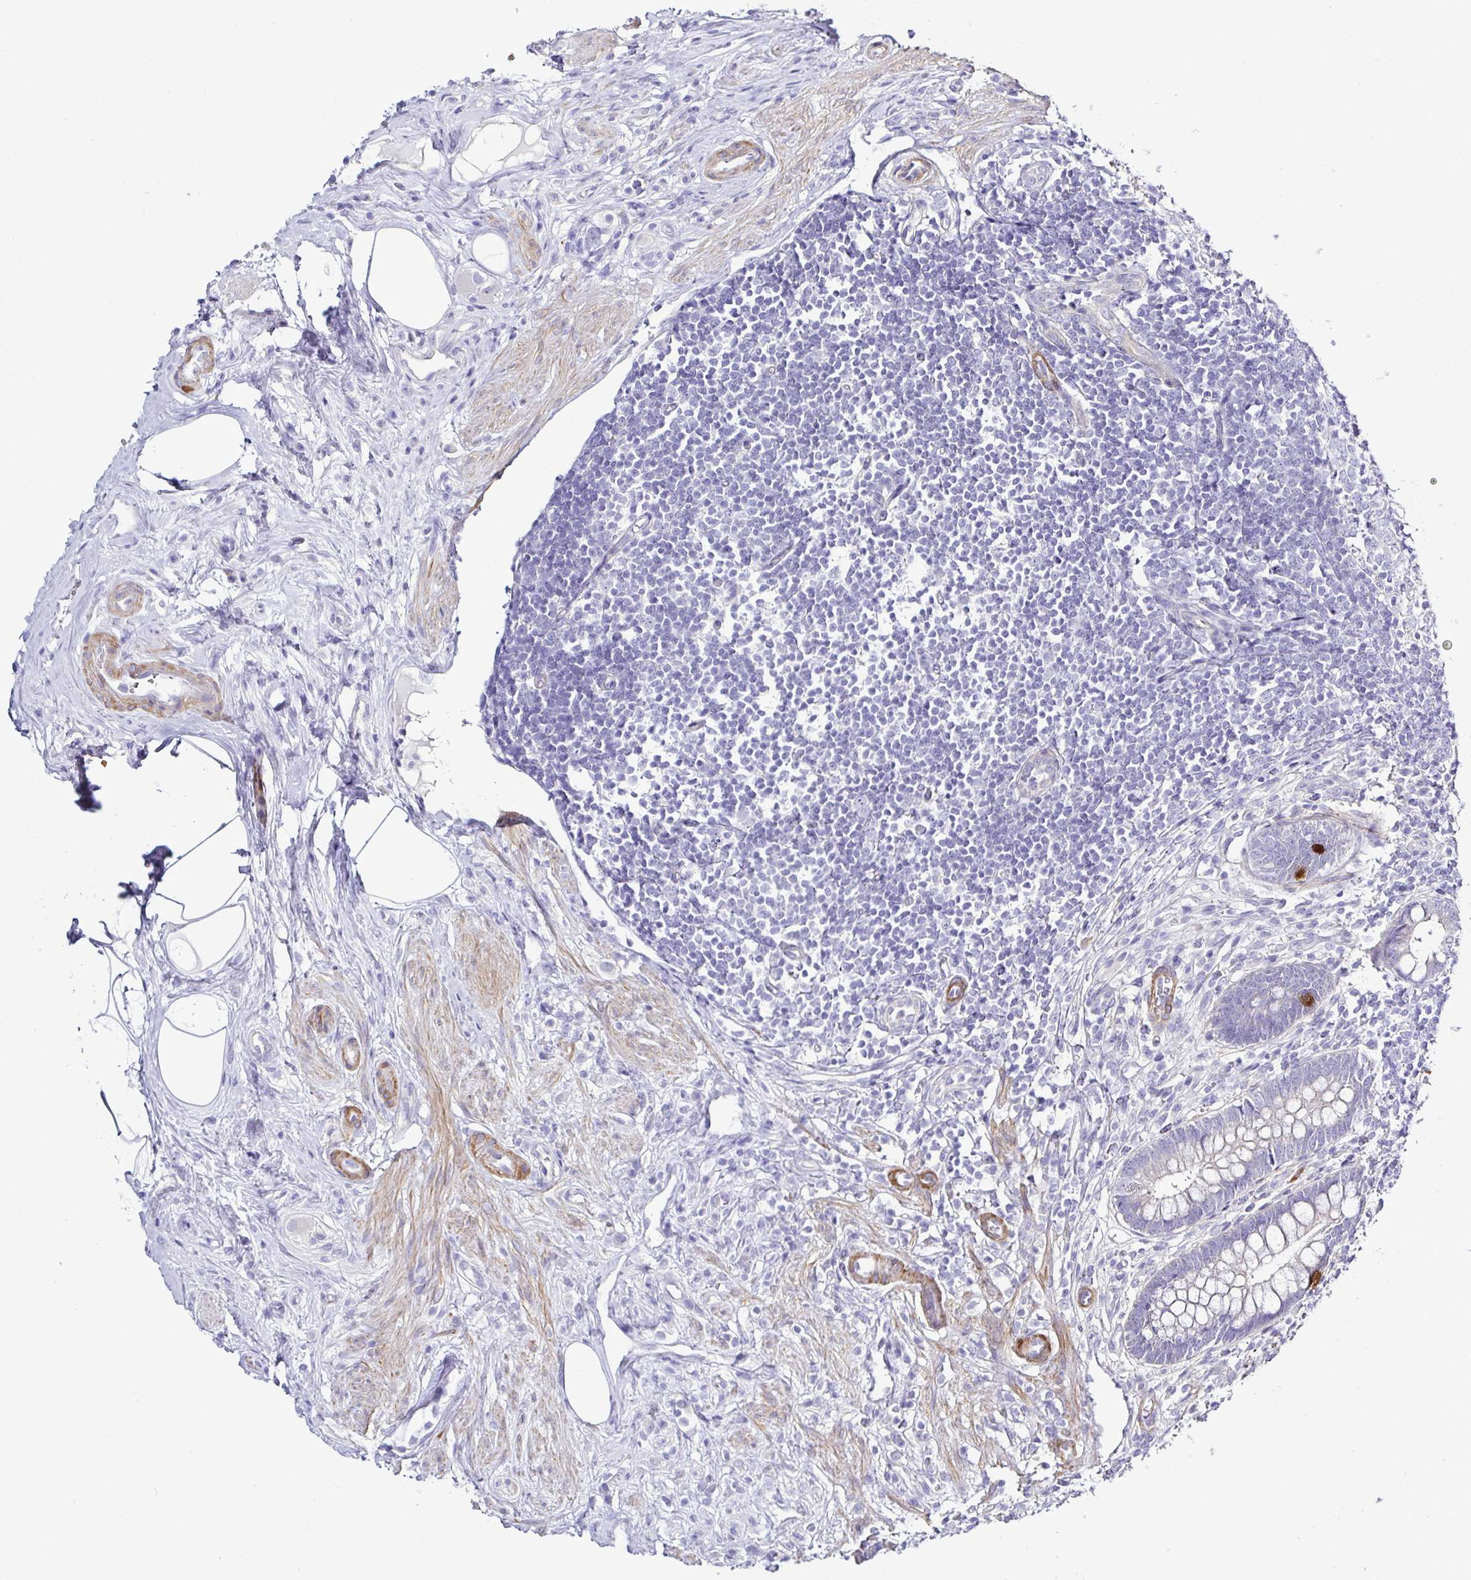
{"staining": {"intensity": "strong", "quantity": "<25%", "location": "cytoplasmic/membranous"}, "tissue": "appendix", "cell_type": "Glandular cells", "image_type": "normal", "snomed": [{"axis": "morphology", "description": "Normal tissue, NOS"}, {"axis": "topography", "description": "Appendix"}], "caption": "Protein staining shows strong cytoplasmic/membranous staining in about <25% of glandular cells in unremarkable appendix.", "gene": "MED11", "patient": {"sex": "female", "age": 56}}